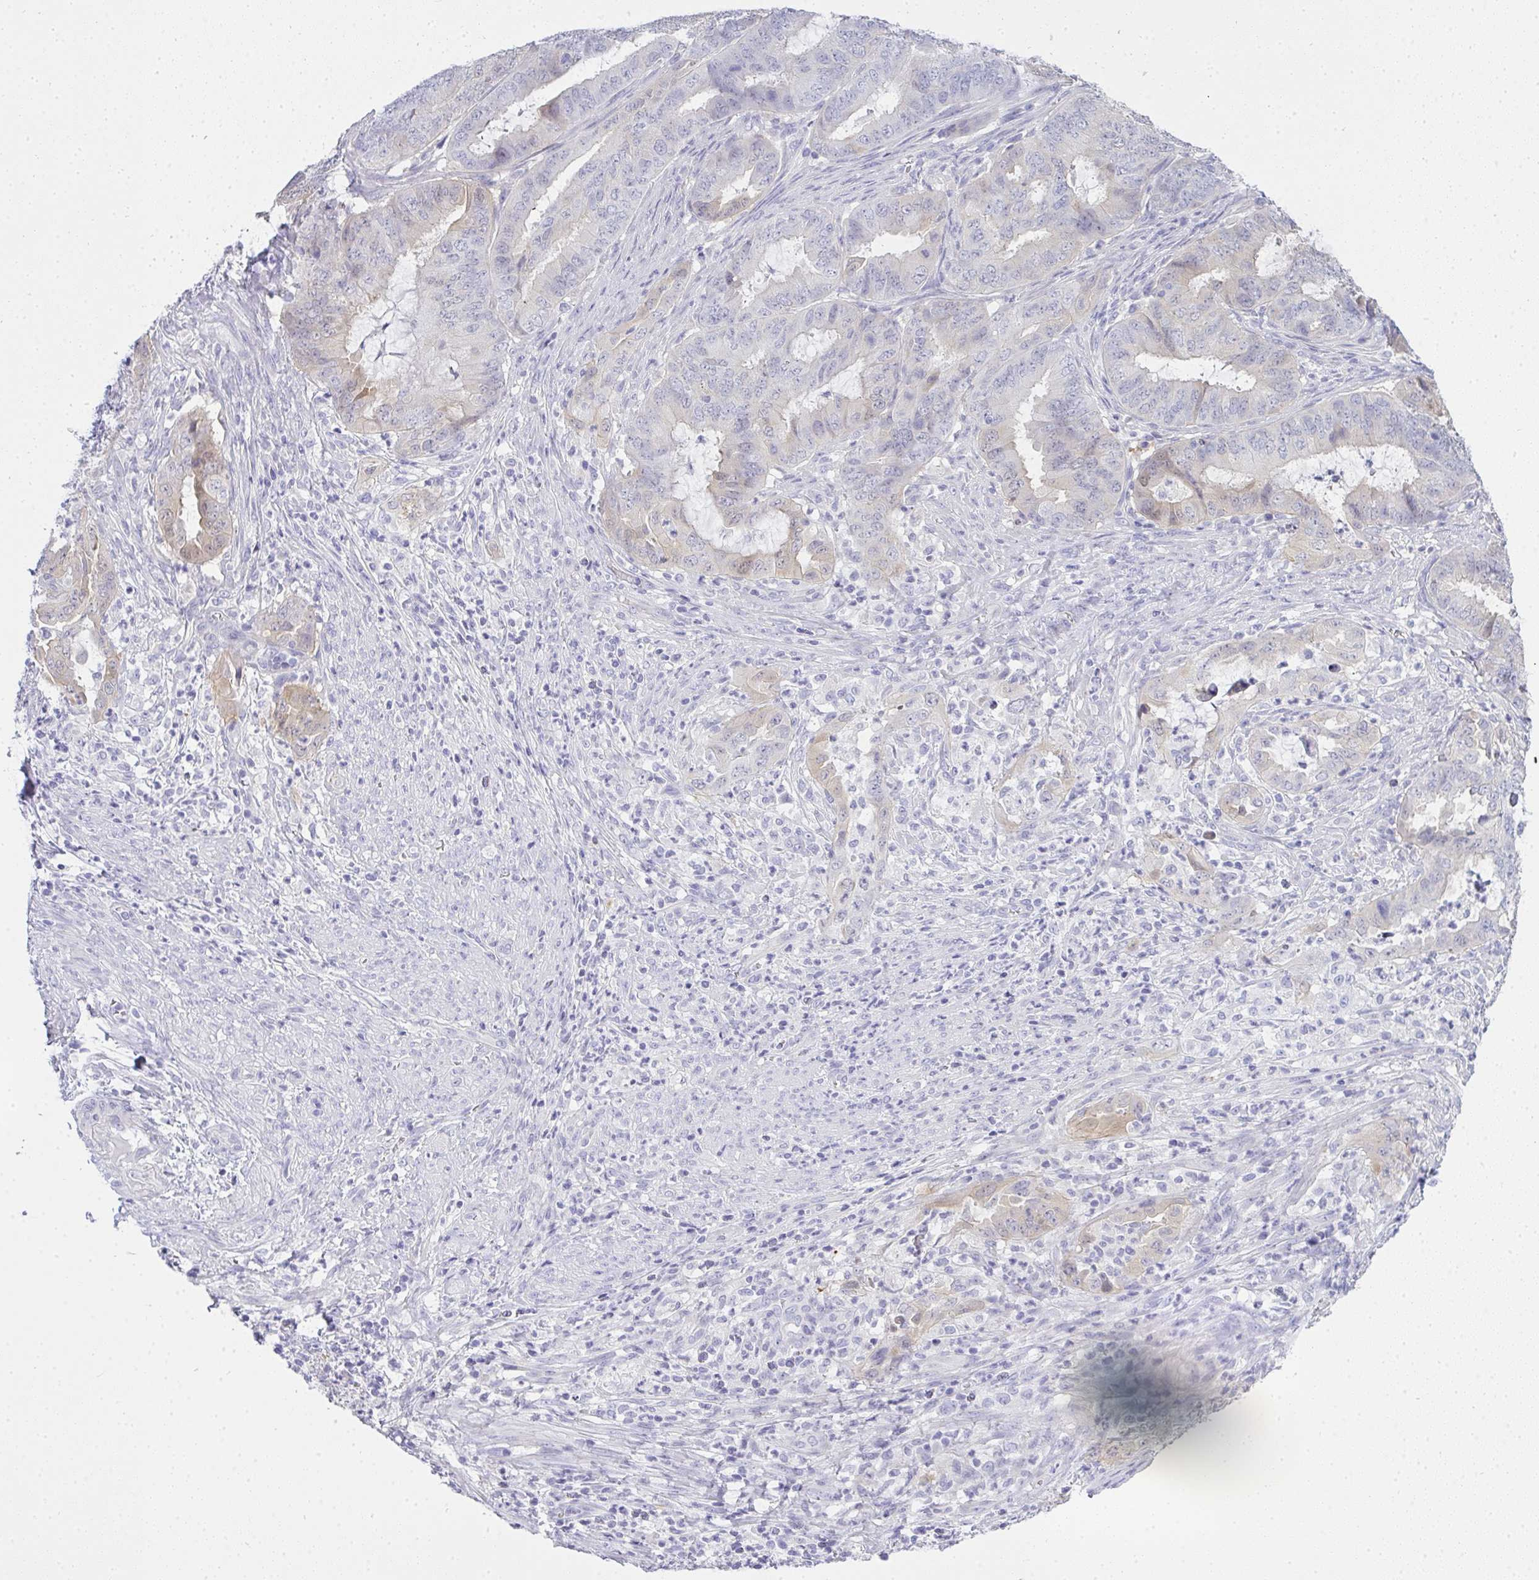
{"staining": {"intensity": "negative", "quantity": "none", "location": "none"}, "tissue": "endometrial cancer", "cell_type": "Tumor cells", "image_type": "cancer", "snomed": [{"axis": "morphology", "description": "Adenocarcinoma, NOS"}, {"axis": "topography", "description": "Endometrium"}], "caption": "Immunohistochemistry histopathology image of neoplastic tissue: human endometrial cancer (adenocarcinoma) stained with DAB (3,3'-diaminobenzidine) demonstrates no significant protein staining in tumor cells.", "gene": "GSDMB", "patient": {"sex": "female", "age": 51}}